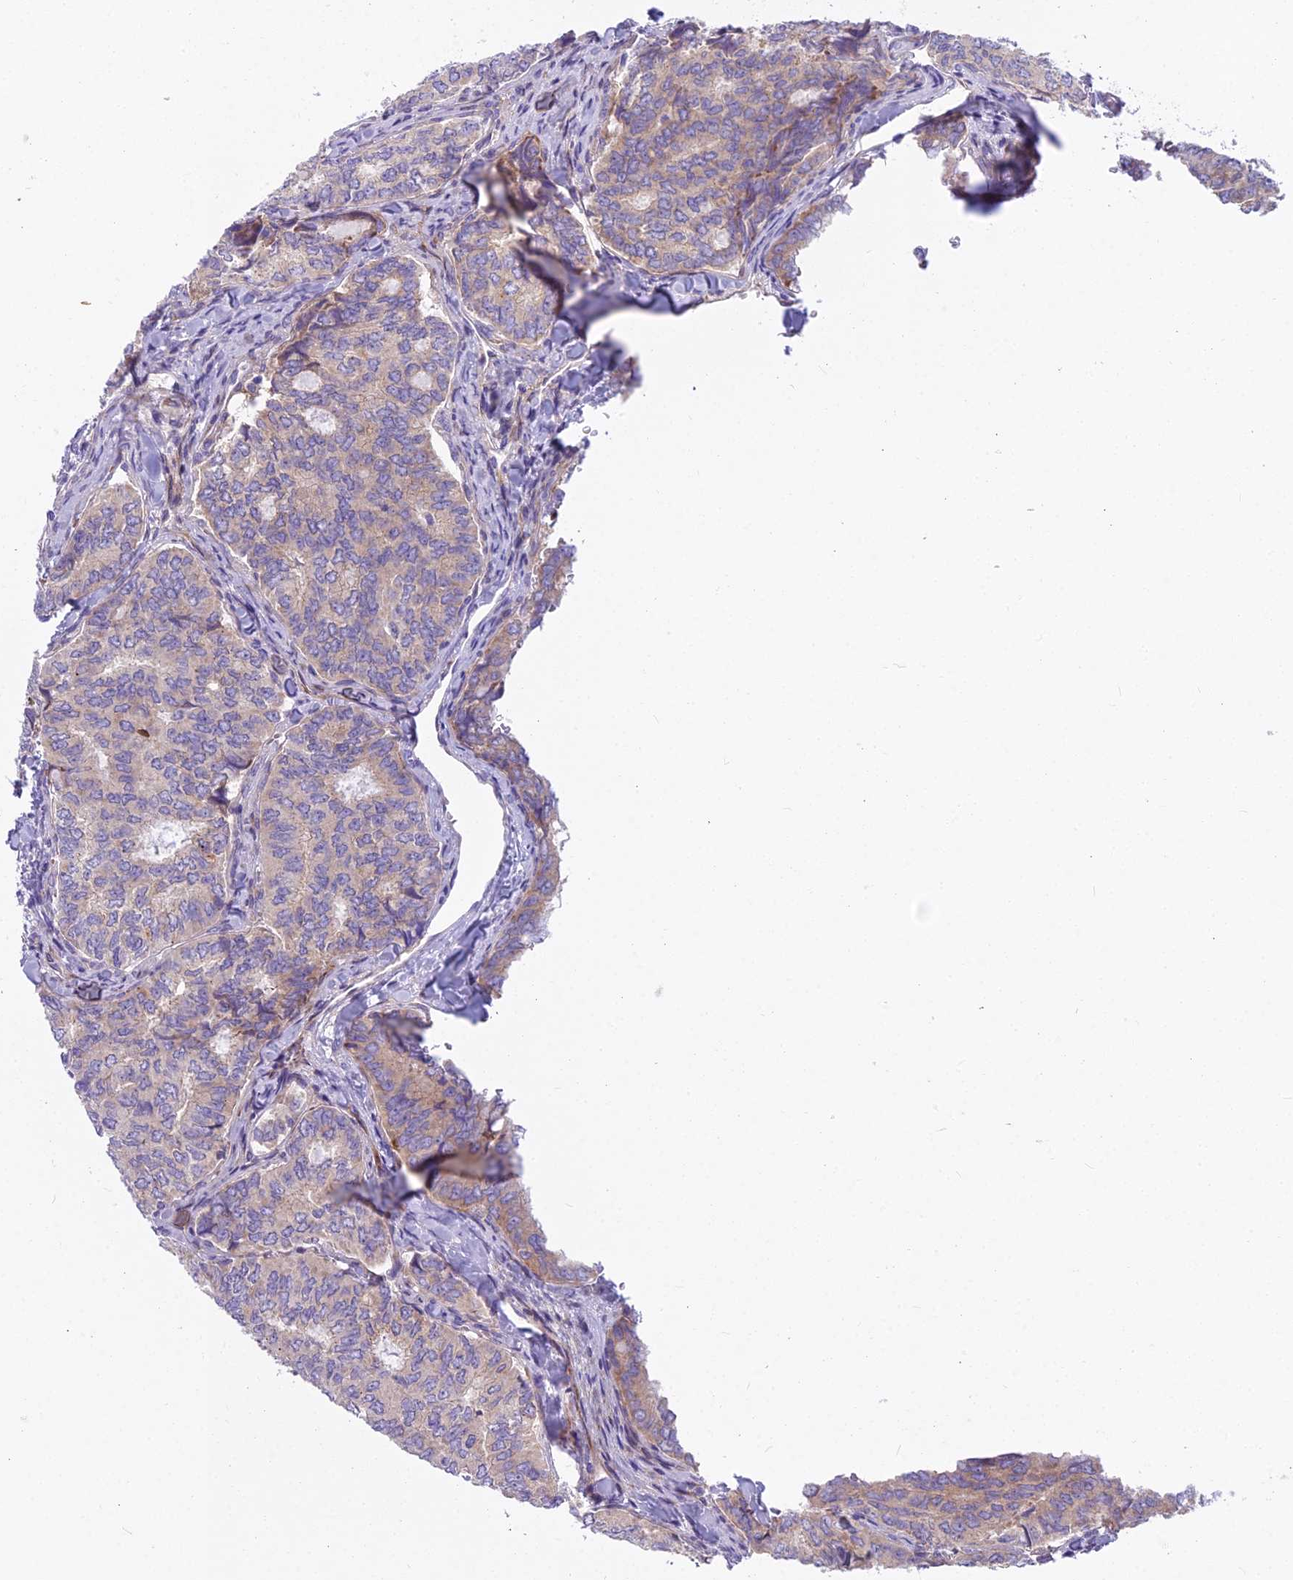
{"staining": {"intensity": "weak", "quantity": "25%-75%", "location": "cytoplasmic/membranous"}, "tissue": "thyroid cancer", "cell_type": "Tumor cells", "image_type": "cancer", "snomed": [{"axis": "morphology", "description": "Papillary adenocarcinoma, NOS"}, {"axis": "topography", "description": "Thyroid gland"}], "caption": "This image shows immunohistochemistry (IHC) staining of thyroid papillary adenocarcinoma, with low weak cytoplasmic/membranous positivity in about 25%-75% of tumor cells.", "gene": "PCDHB14", "patient": {"sex": "female", "age": 35}}